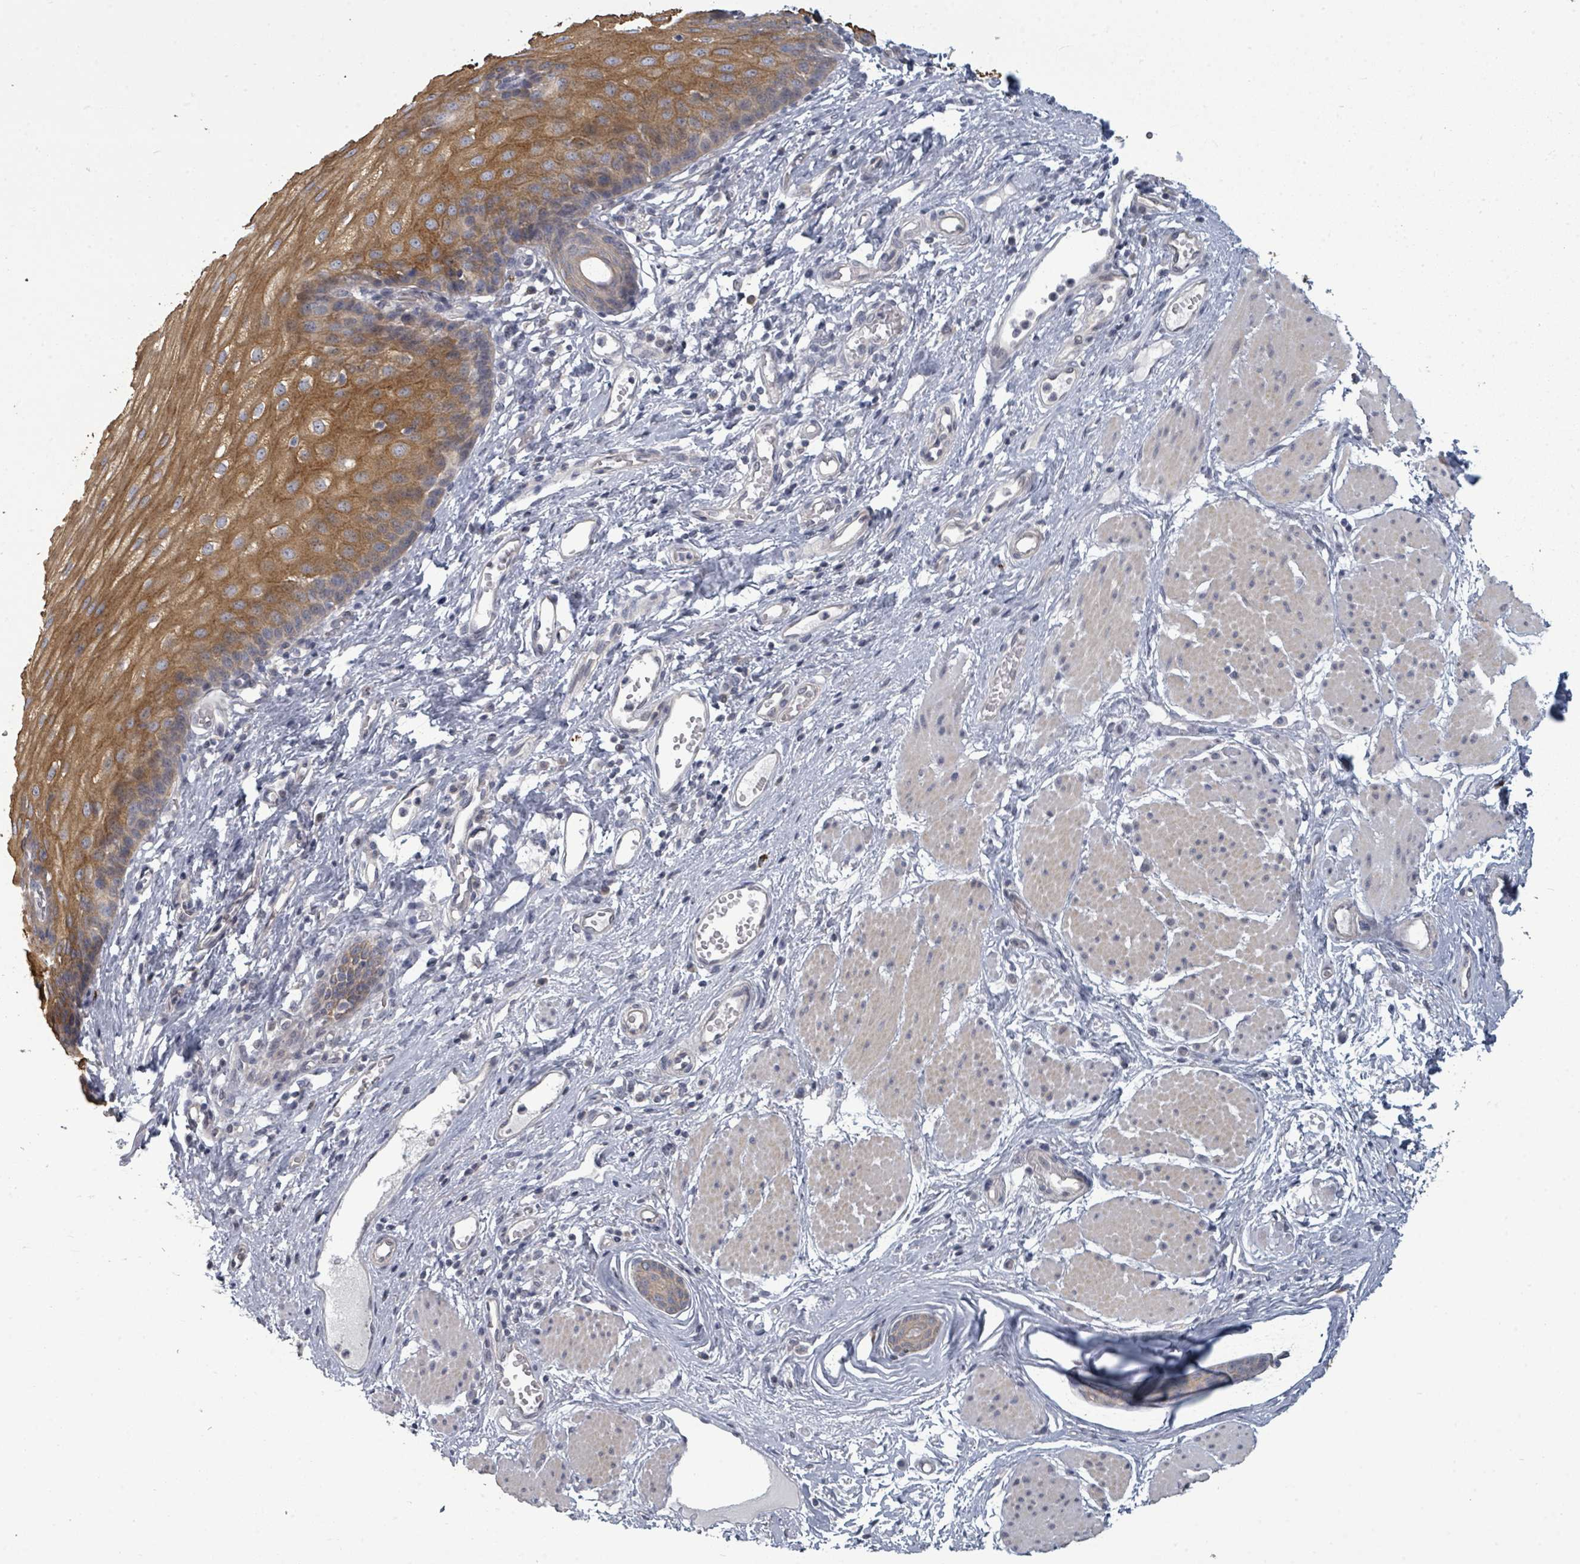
{"staining": {"intensity": "moderate", "quantity": ">75%", "location": "cytoplasmic/membranous"}, "tissue": "esophagus", "cell_type": "Squamous epithelial cells", "image_type": "normal", "snomed": [{"axis": "morphology", "description": "Normal tissue, NOS"}, {"axis": "topography", "description": "Esophagus"}], "caption": "Immunohistochemistry staining of normal esophagus, which demonstrates medium levels of moderate cytoplasmic/membranous expression in approximately >75% of squamous epithelial cells indicating moderate cytoplasmic/membranous protein positivity. The staining was performed using DAB (brown) for protein detection and nuclei were counterstained in hematoxylin (blue).", "gene": "ASB12", "patient": {"sex": "male", "age": 69}}